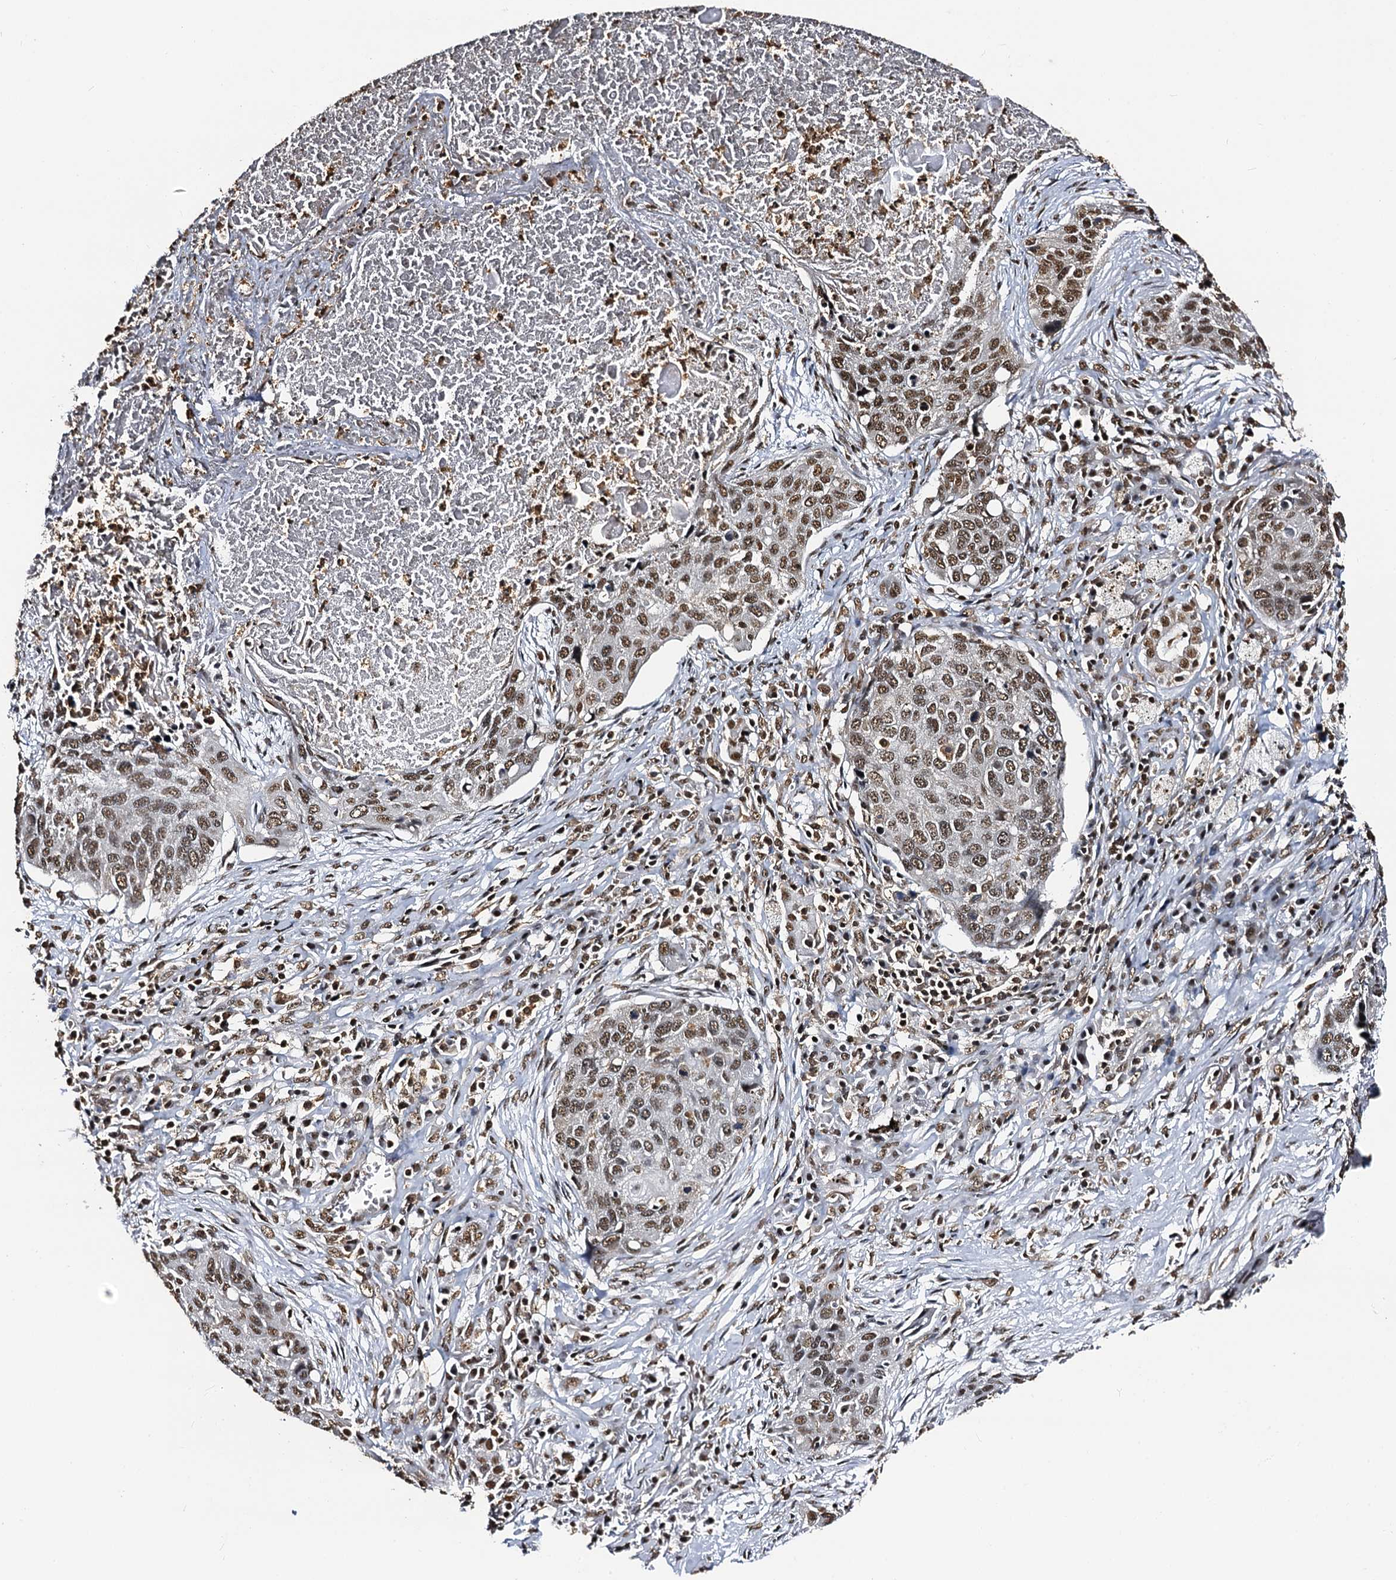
{"staining": {"intensity": "moderate", "quantity": ">75%", "location": "nuclear"}, "tissue": "lung cancer", "cell_type": "Tumor cells", "image_type": "cancer", "snomed": [{"axis": "morphology", "description": "Squamous cell carcinoma, NOS"}, {"axis": "topography", "description": "Lung"}], "caption": "Immunohistochemistry image of neoplastic tissue: lung cancer stained using immunohistochemistry demonstrates medium levels of moderate protein expression localized specifically in the nuclear of tumor cells, appearing as a nuclear brown color.", "gene": "SNRPD2", "patient": {"sex": "female", "age": 63}}